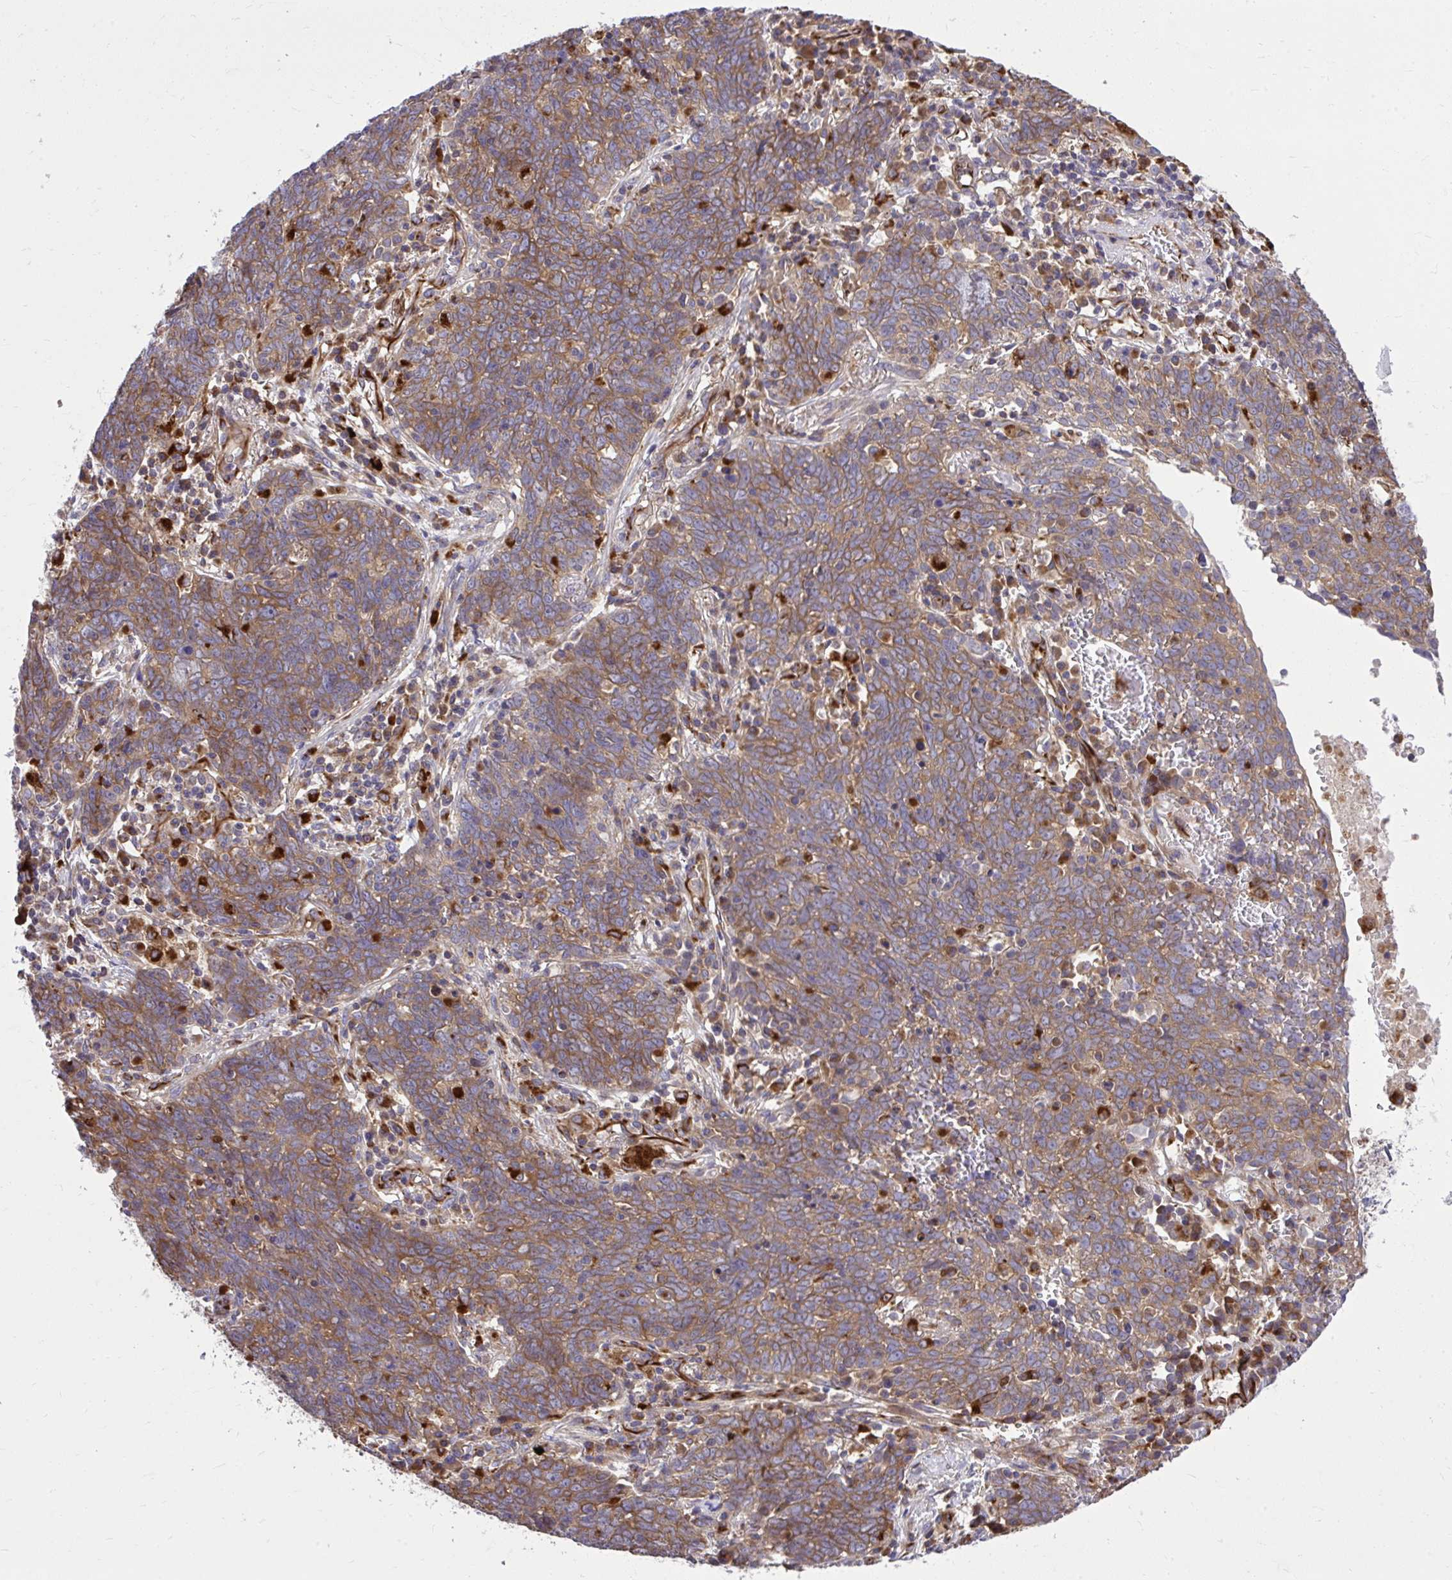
{"staining": {"intensity": "weak", "quantity": ">75%", "location": "cytoplasmic/membranous"}, "tissue": "lung cancer", "cell_type": "Tumor cells", "image_type": "cancer", "snomed": [{"axis": "morphology", "description": "Squamous cell carcinoma, NOS"}, {"axis": "topography", "description": "Lung"}], "caption": "Immunohistochemical staining of lung cancer exhibits weak cytoplasmic/membranous protein positivity in approximately >75% of tumor cells. (Brightfield microscopy of DAB IHC at high magnification).", "gene": "PAIP2", "patient": {"sex": "female", "age": 72}}